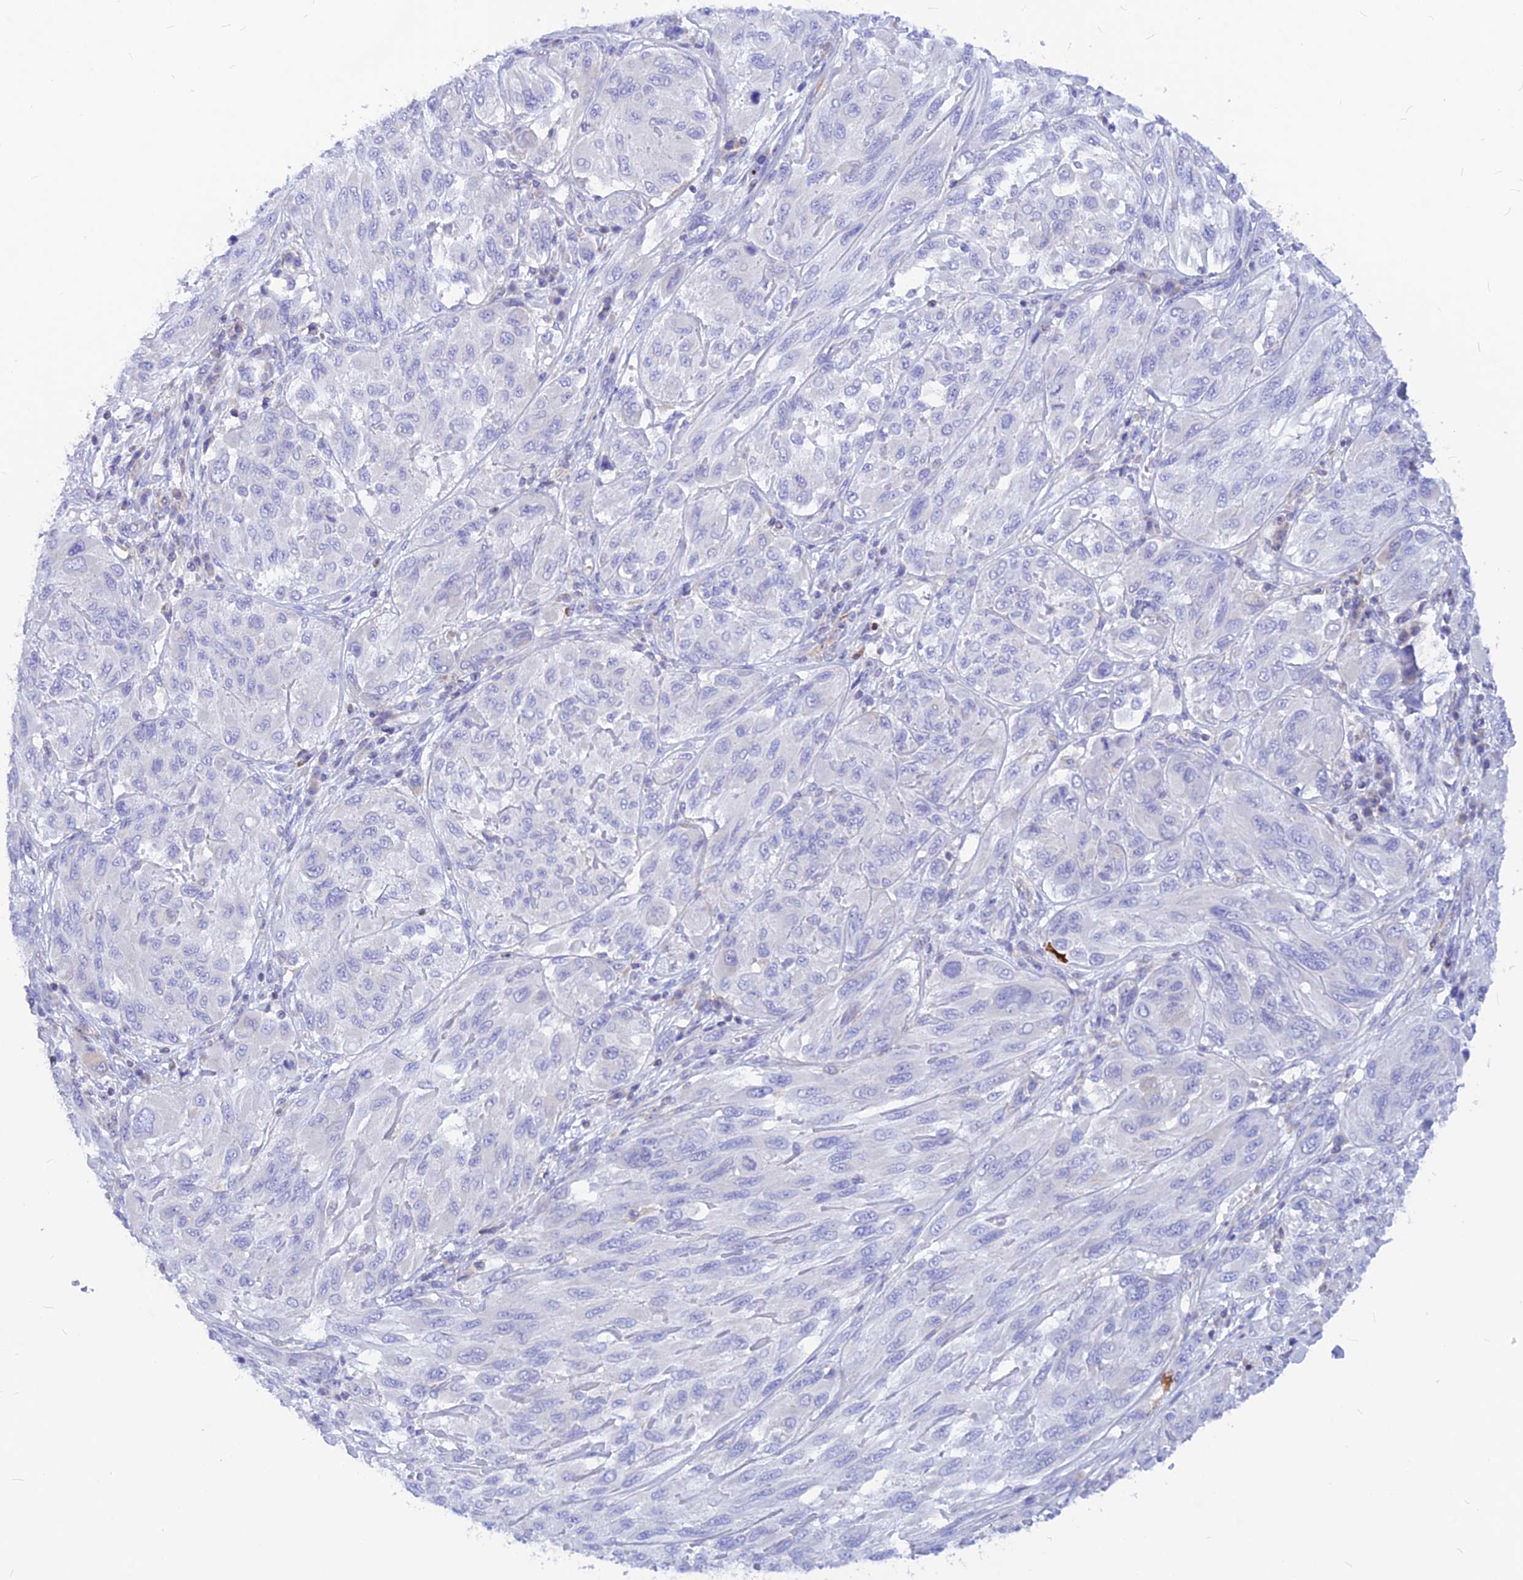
{"staining": {"intensity": "negative", "quantity": "none", "location": "none"}, "tissue": "melanoma", "cell_type": "Tumor cells", "image_type": "cancer", "snomed": [{"axis": "morphology", "description": "Malignant melanoma, NOS"}, {"axis": "topography", "description": "Skin"}], "caption": "Histopathology image shows no significant protein expression in tumor cells of melanoma.", "gene": "CNOT6", "patient": {"sex": "female", "age": 91}}